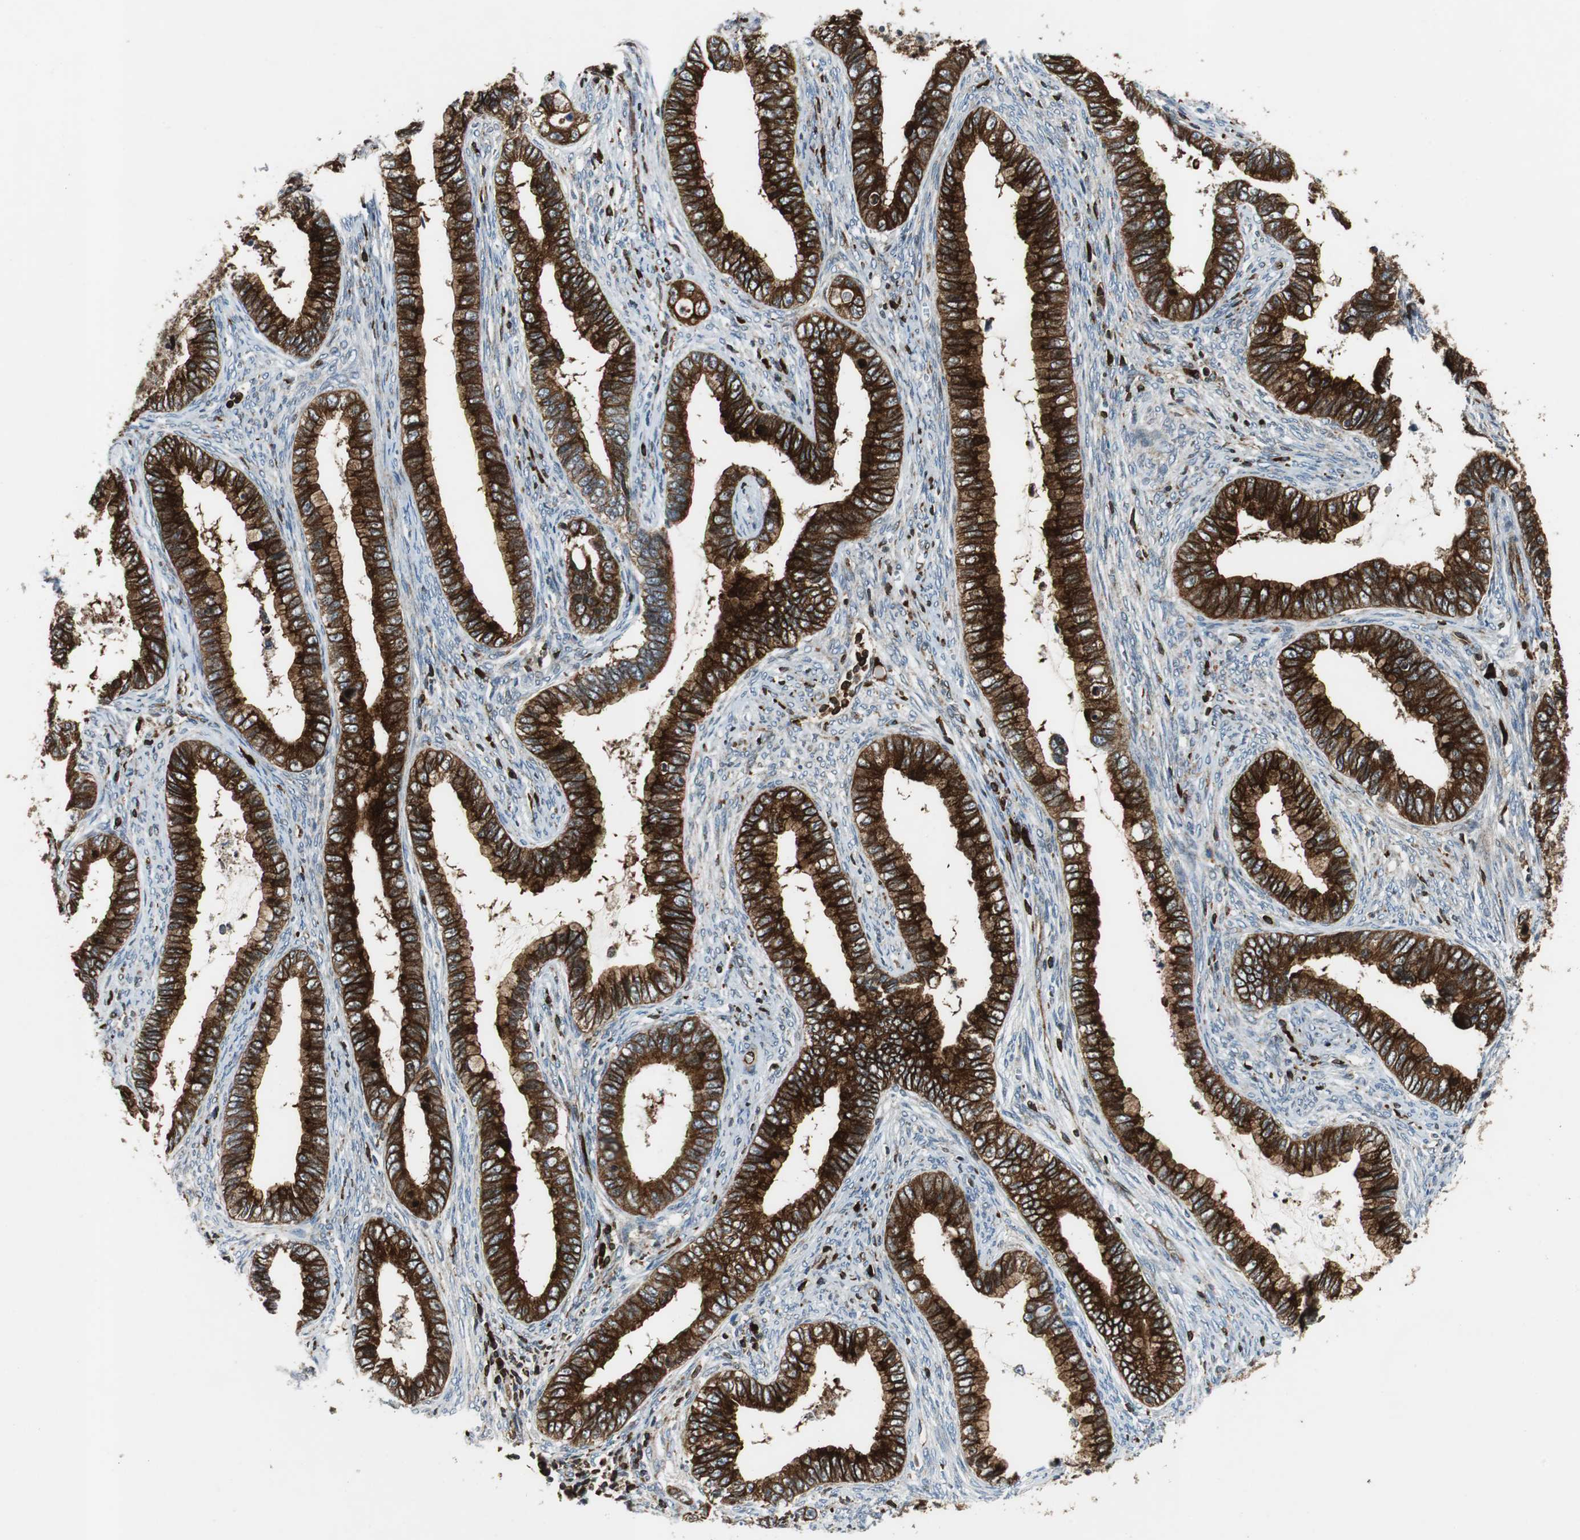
{"staining": {"intensity": "strong", "quantity": ">75%", "location": "cytoplasmic/membranous"}, "tissue": "cervical cancer", "cell_type": "Tumor cells", "image_type": "cancer", "snomed": [{"axis": "morphology", "description": "Adenocarcinoma, NOS"}, {"axis": "topography", "description": "Cervix"}], "caption": "This is a histology image of IHC staining of cervical cancer (adenocarcinoma), which shows strong positivity in the cytoplasmic/membranous of tumor cells.", "gene": "TUBA4A", "patient": {"sex": "female", "age": 44}}